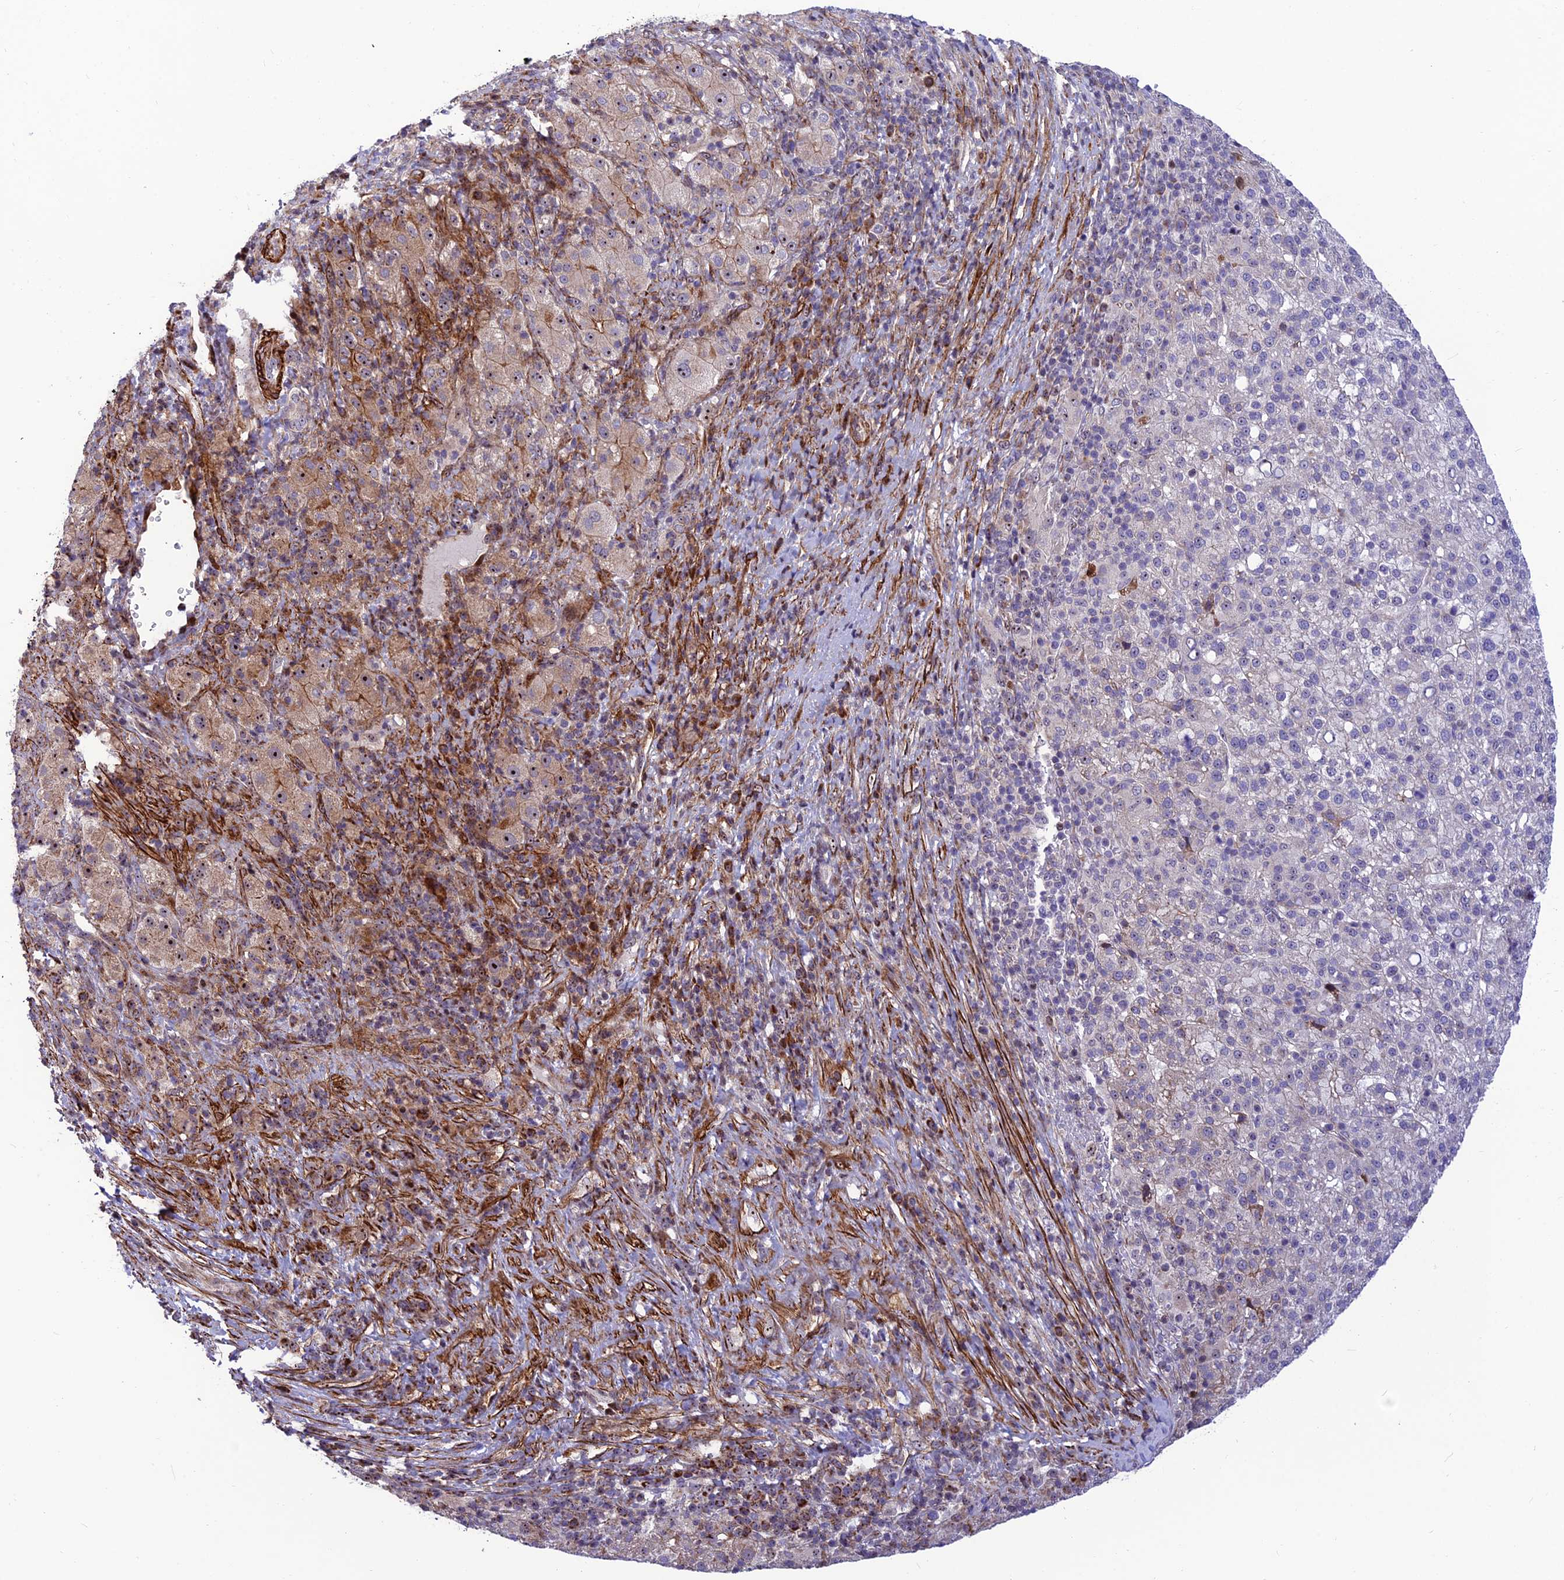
{"staining": {"intensity": "moderate", "quantity": "<25%", "location": "cytoplasmic/membranous"}, "tissue": "liver cancer", "cell_type": "Tumor cells", "image_type": "cancer", "snomed": [{"axis": "morphology", "description": "Carcinoma, Hepatocellular, NOS"}, {"axis": "topography", "description": "Liver"}], "caption": "Immunohistochemistry micrograph of liver cancer stained for a protein (brown), which exhibits low levels of moderate cytoplasmic/membranous staining in approximately <25% of tumor cells.", "gene": "KBTBD7", "patient": {"sex": "female", "age": 58}}